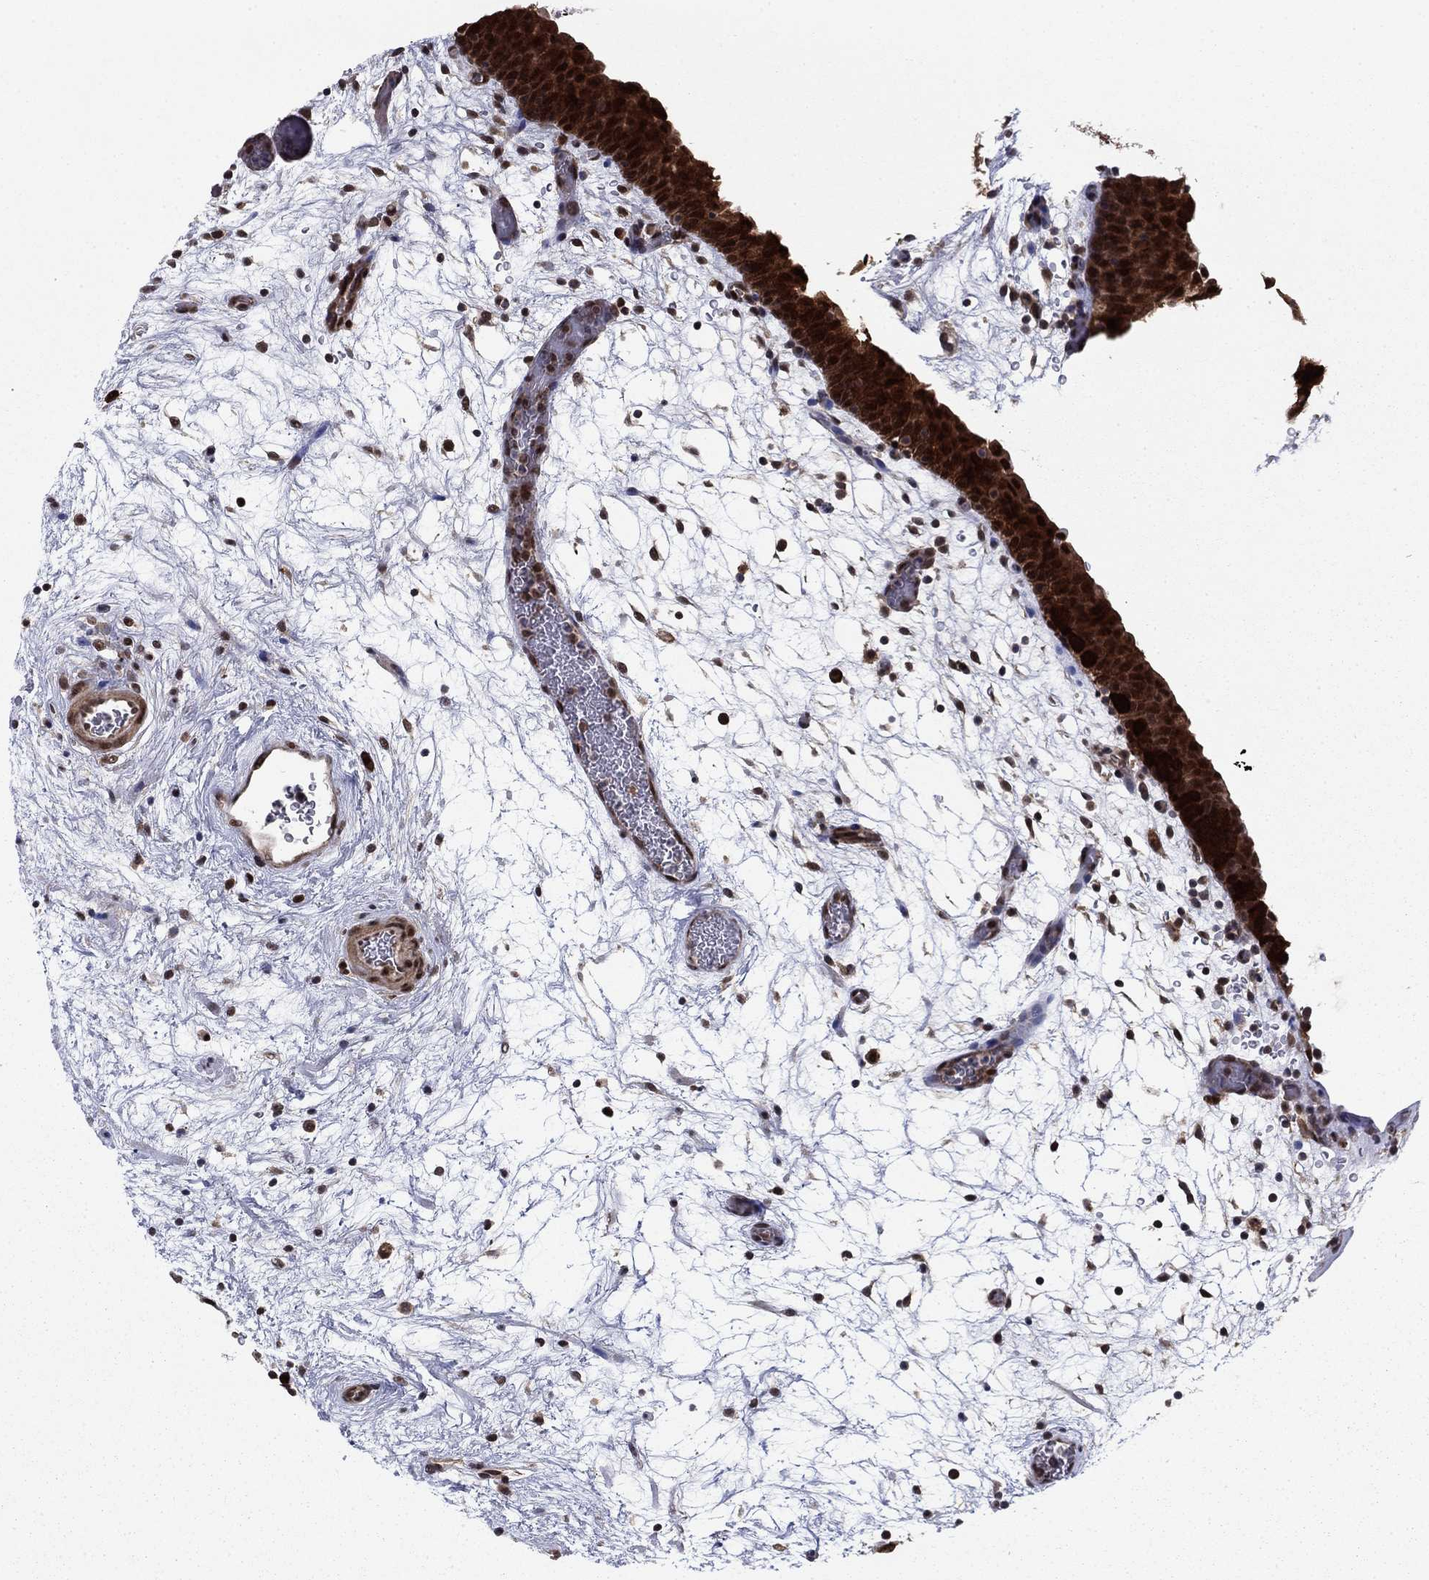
{"staining": {"intensity": "strong", "quantity": ">75%", "location": "cytoplasmic/membranous,nuclear"}, "tissue": "urinary bladder", "cell_type": "Urothelial cells", "image_type": "normal", "snomed": [{"axis": "morphology", "description": "Normal tissue, NOS"}, {"axis": "topography", "description": "Urinary bladder"}], "caption": "Immunohistochemistry of unremarkable urinary bladder displays high levels of strong cytoplasmic/membranous,nuclear expression in about >75% of urothelial cells. (Stains: DAB in brown, nuclei in blue, Microscopy: brightfield microscopy at high magnification).", "gene": "FKBP4", "patient": {"sex": "male", "age": 37}}